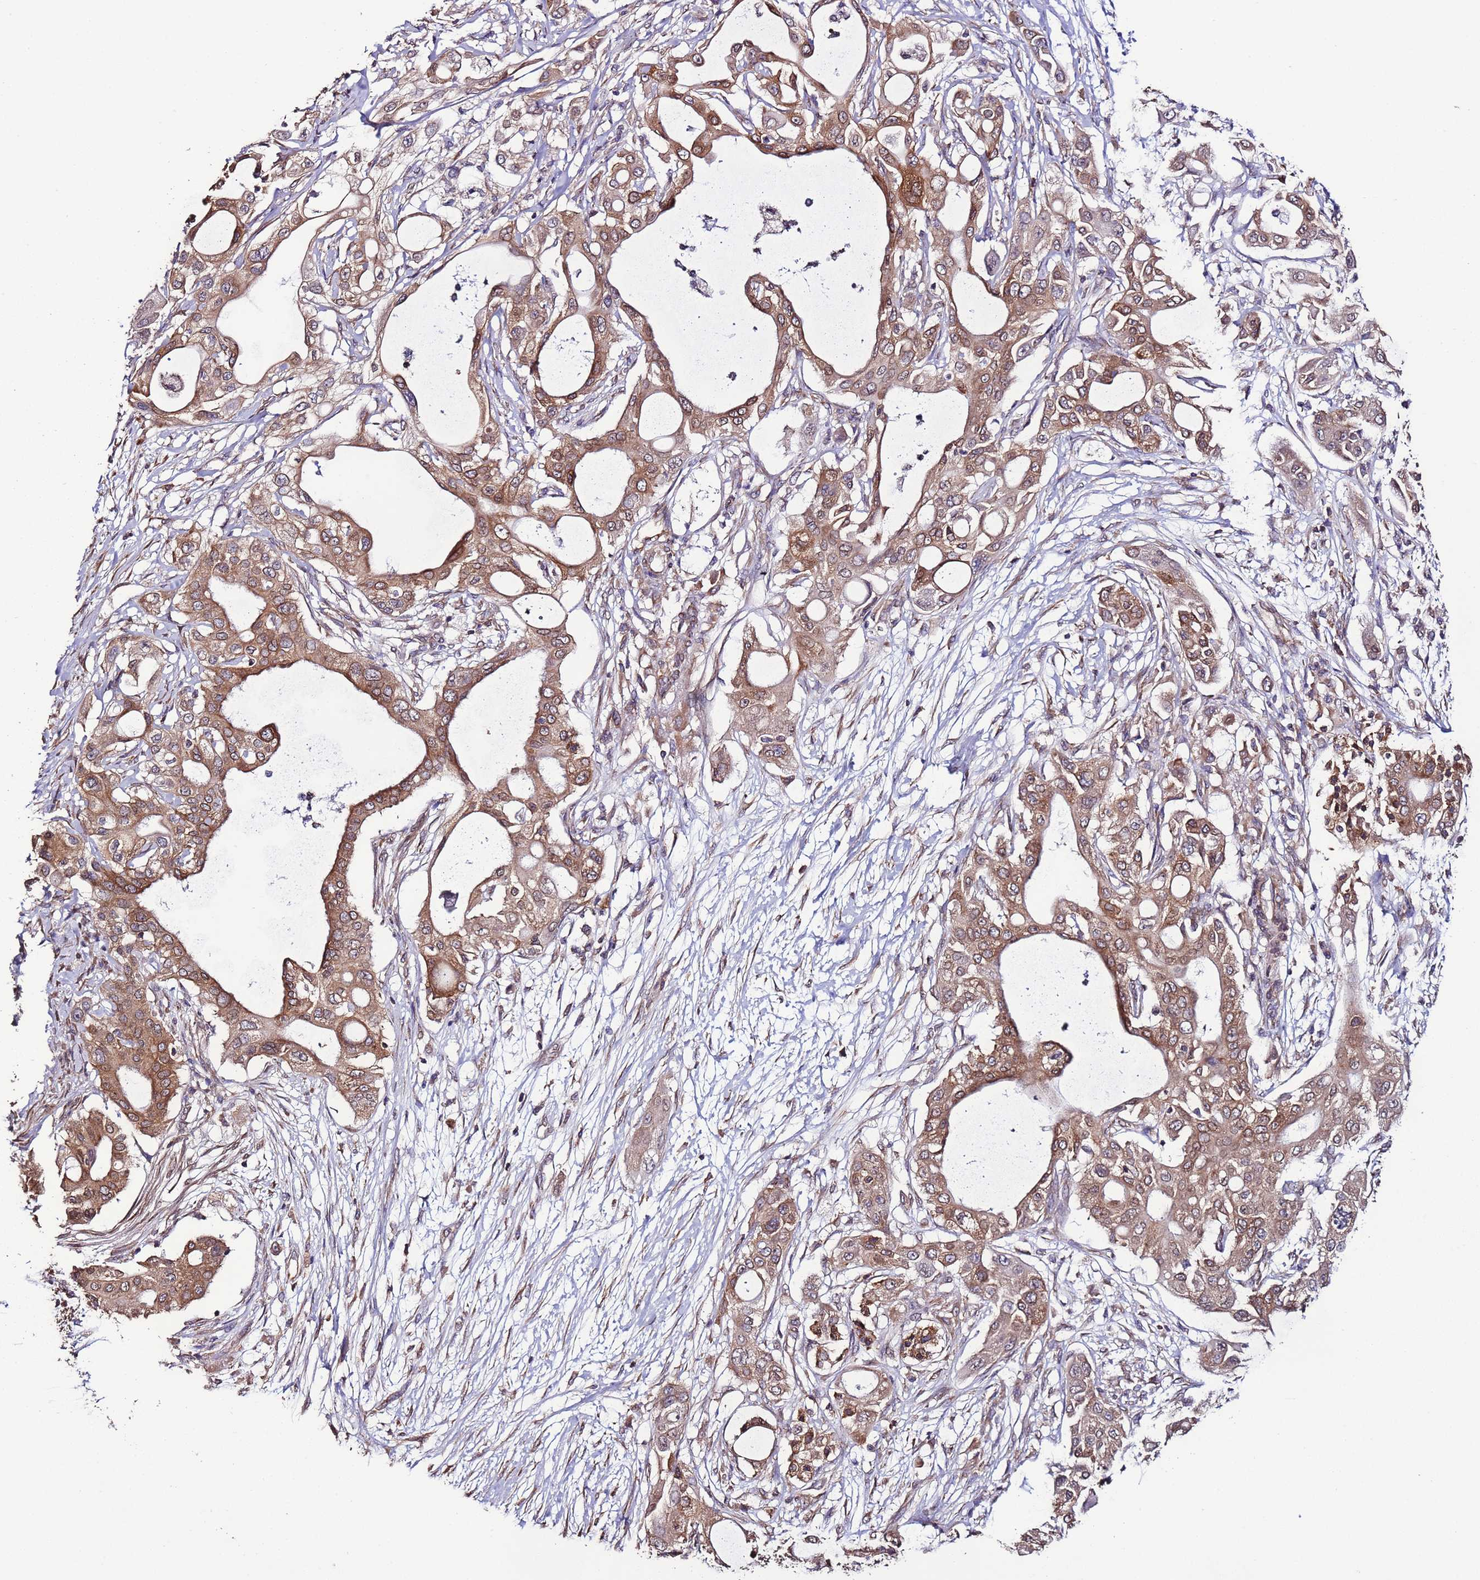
{"staining": {"intensity": "moderate", "quantity": ">75%", "location": "cytoplasmic/membranous"}, "tissue": "pancreatic cancer", "cell_type": "Tumor cells", "image_type": "cancer", "snomed": [{"axis": "morphology", "description": "Adenocarcinoma, NOS"}, {"axis": "topography", "description": "Pancreas"}], "caption": "The immunohistochemical stain highlights moderate cytoplasmic/membranous positivity in tumor cells of pancreatic cancer (adenocarcinoma) tissue.", "gene": "SLC41A3", "patient": {"sex": "male", "age": 68}}